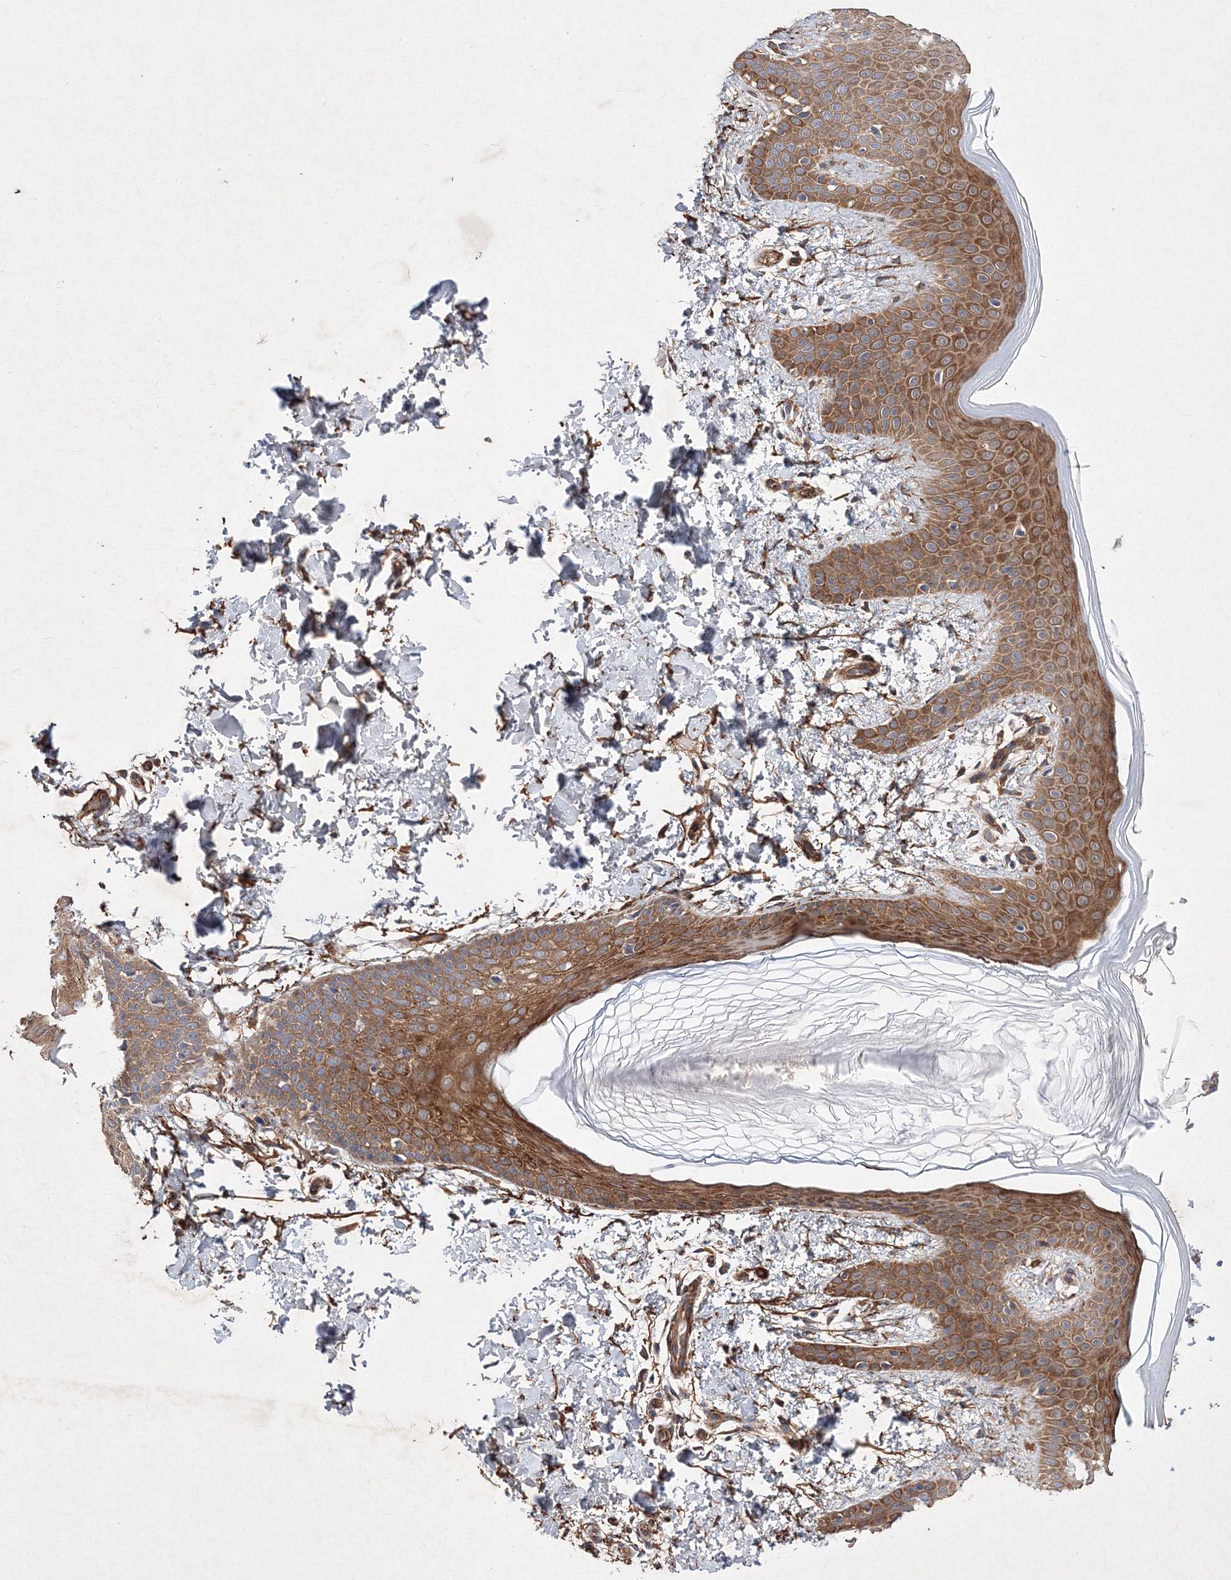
{"staining": {"intensity": "moderate", "quantity": ">75%", "location": "cytoplasmic/membranous"}, "tissue": "skin", "cell_type": "Fibroblasts", "image_type": "normal", "snomed": [{"axis": "morphology", "description": "Normal tissue, NOS"}, {"axis": "topography", "description": "Skin"}], "caption": "A brown stain highlights moderate cytoplasmic/membranous expression of a protein in fibroblasts of normal human skin.", "gene": "SNX18", "patient": {"sex": "male", "age": 36}}